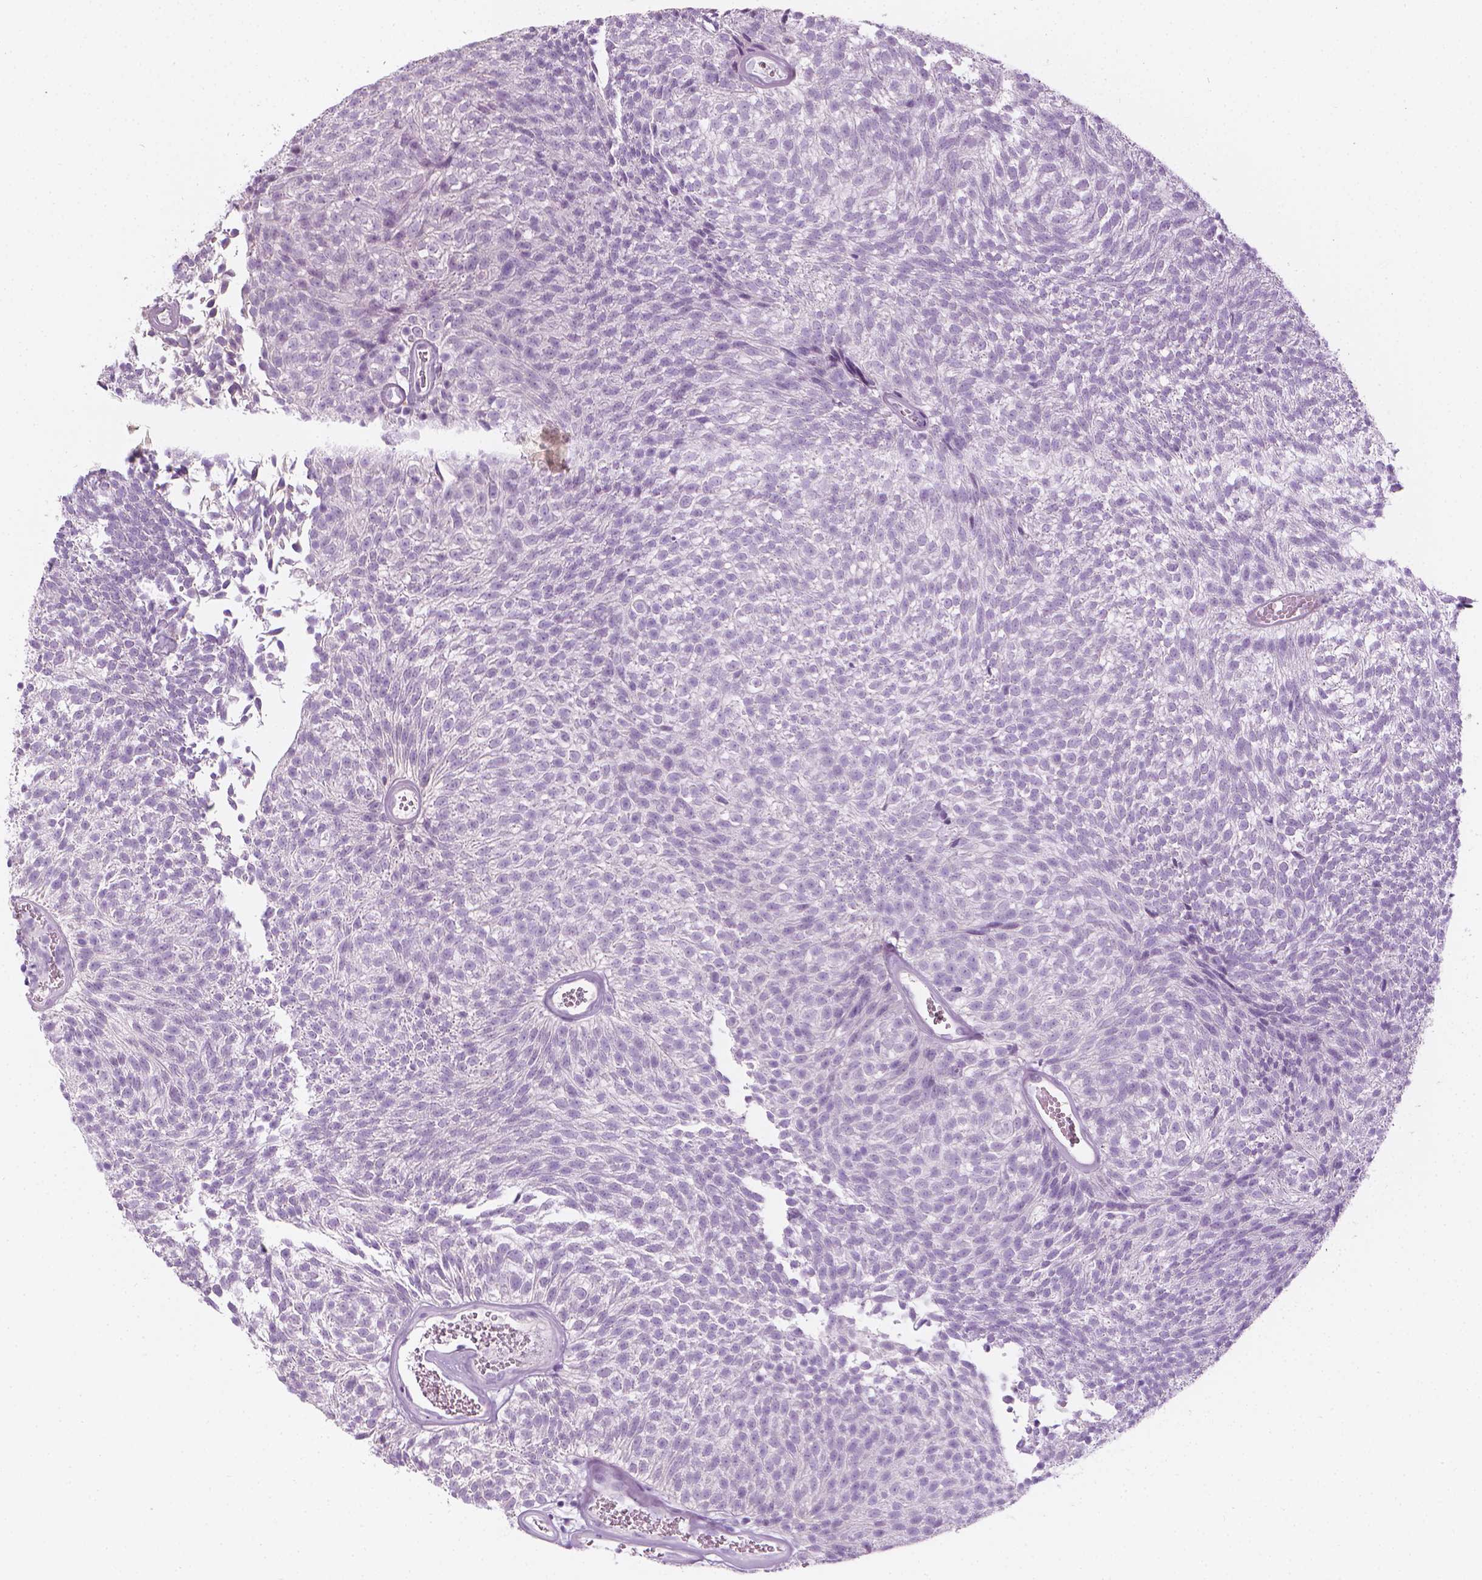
{"staining": {"intensity": "negative", "quantity": "none", "location": "none"}, "tissue": "urothelial cancer", "cell_type": "Tumor cells", "image_type": "cancer", "snomed": [{"axis": "morphology", "description": "Urothelial carcinoma, Low grade"}, {"axis": "topography", "description": "Urinary bladder"}], "caption": "Immunohistochemistry image of neoplastic tissue: urothelial cancer stained with DAB (3,3'-diaminobenzidine) reveals no significant protein staining in tumor cells.", "gene": "SCG3", "patient": {"sex": "male", "age": 77}}